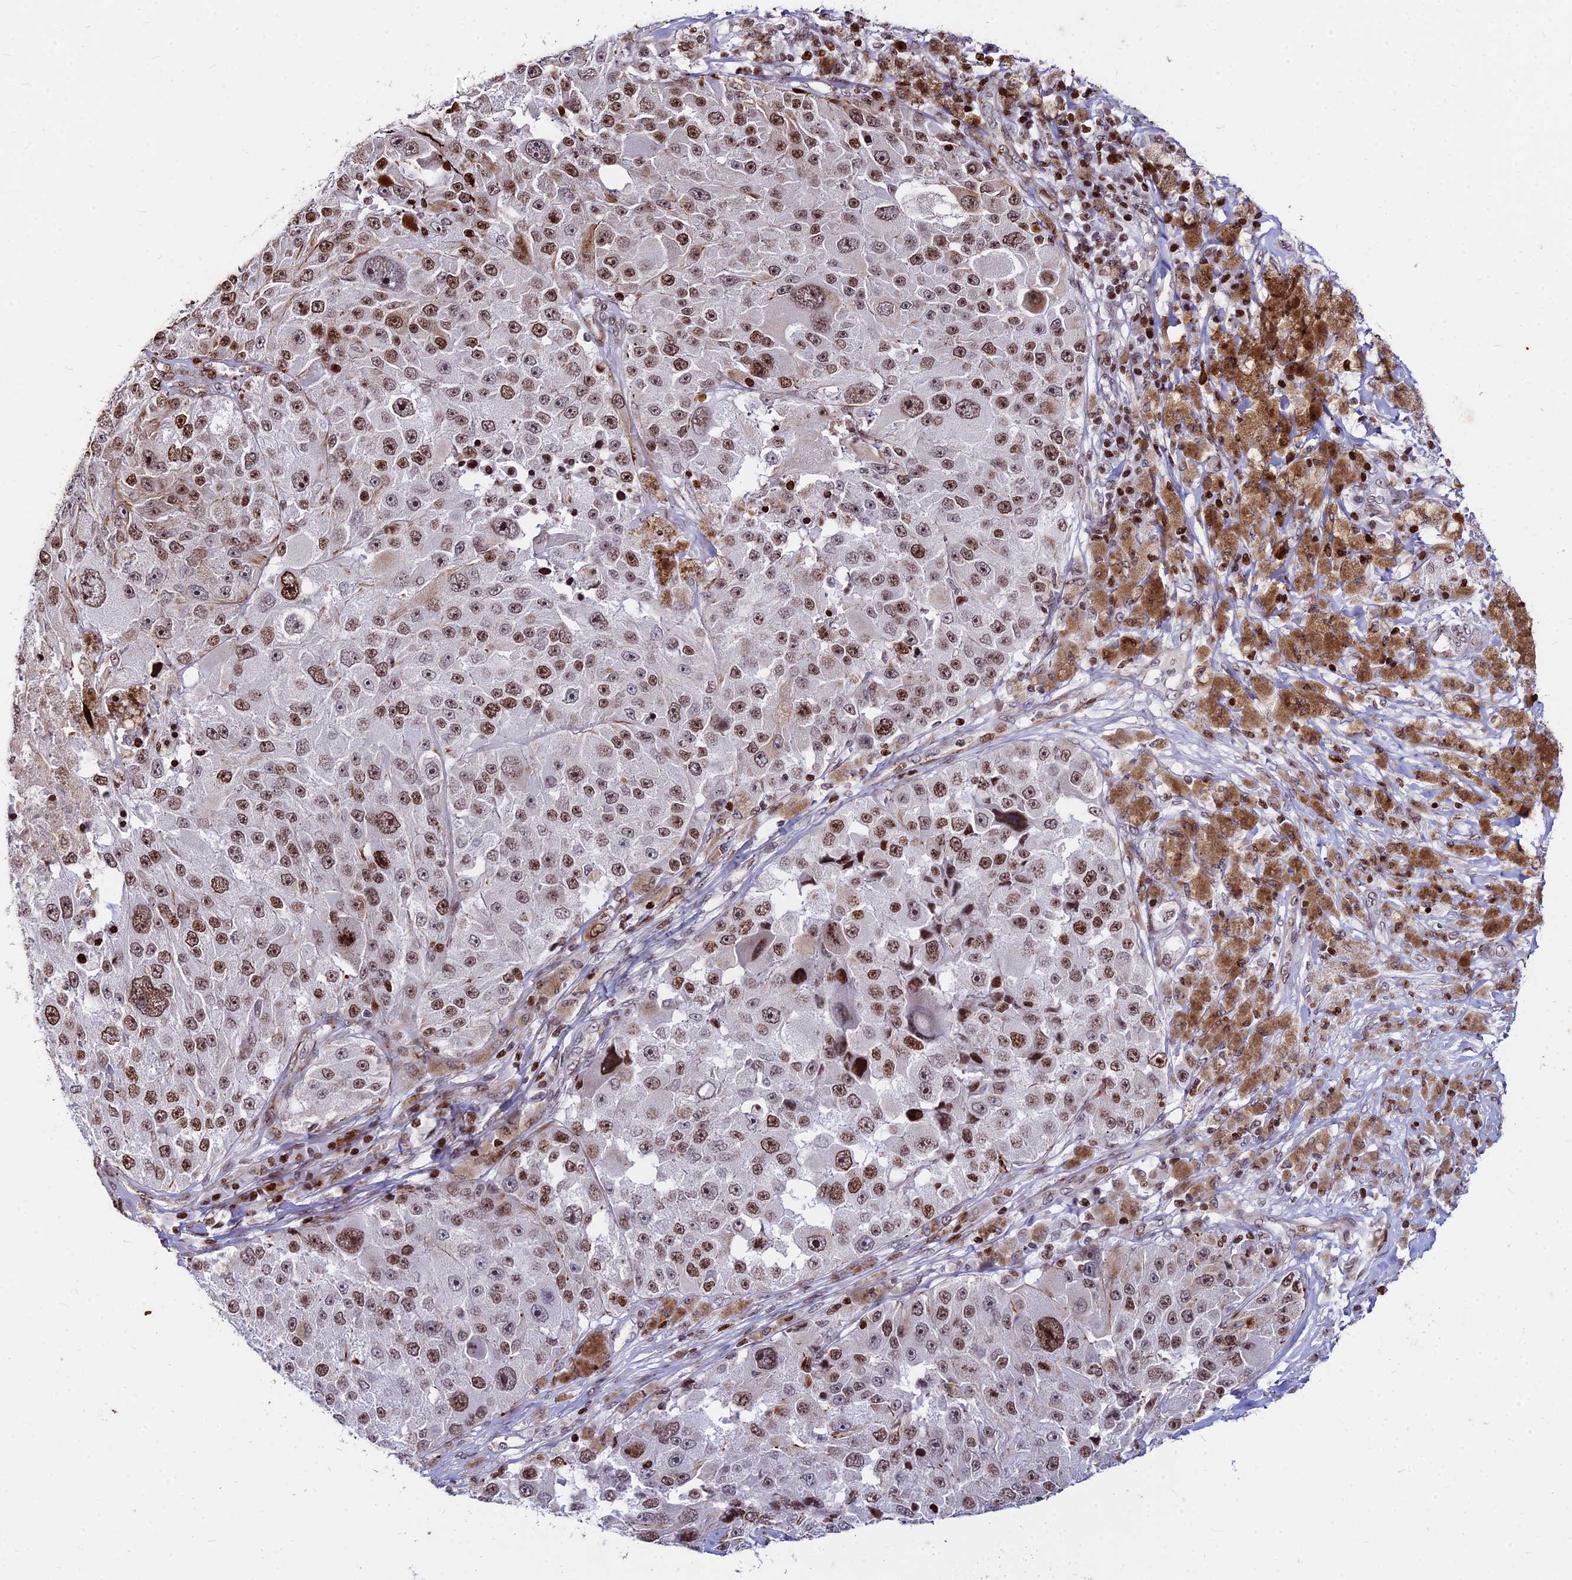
{"staining": {"intensity": "strong", "quantity": "25%-75%", "location": "cytoplasmic/membranous,nuclear"}, "tissue": "melanoma", "cell_type": "Tumor cells", "image_type": "cancer", "snomed": [{"axis": "morphology", "description": "Malignant melanoma, Metastatic site"}, {"axis": "topography", "description": "Lymph node"}], "caption": "The immunohistochemical stain labels strong cytoplasmic/membranous and nuclear staining in tumor cells of melanoma tissue.", "gene": "NYAP2", "patient": {"sex": "male", "age": 62}}